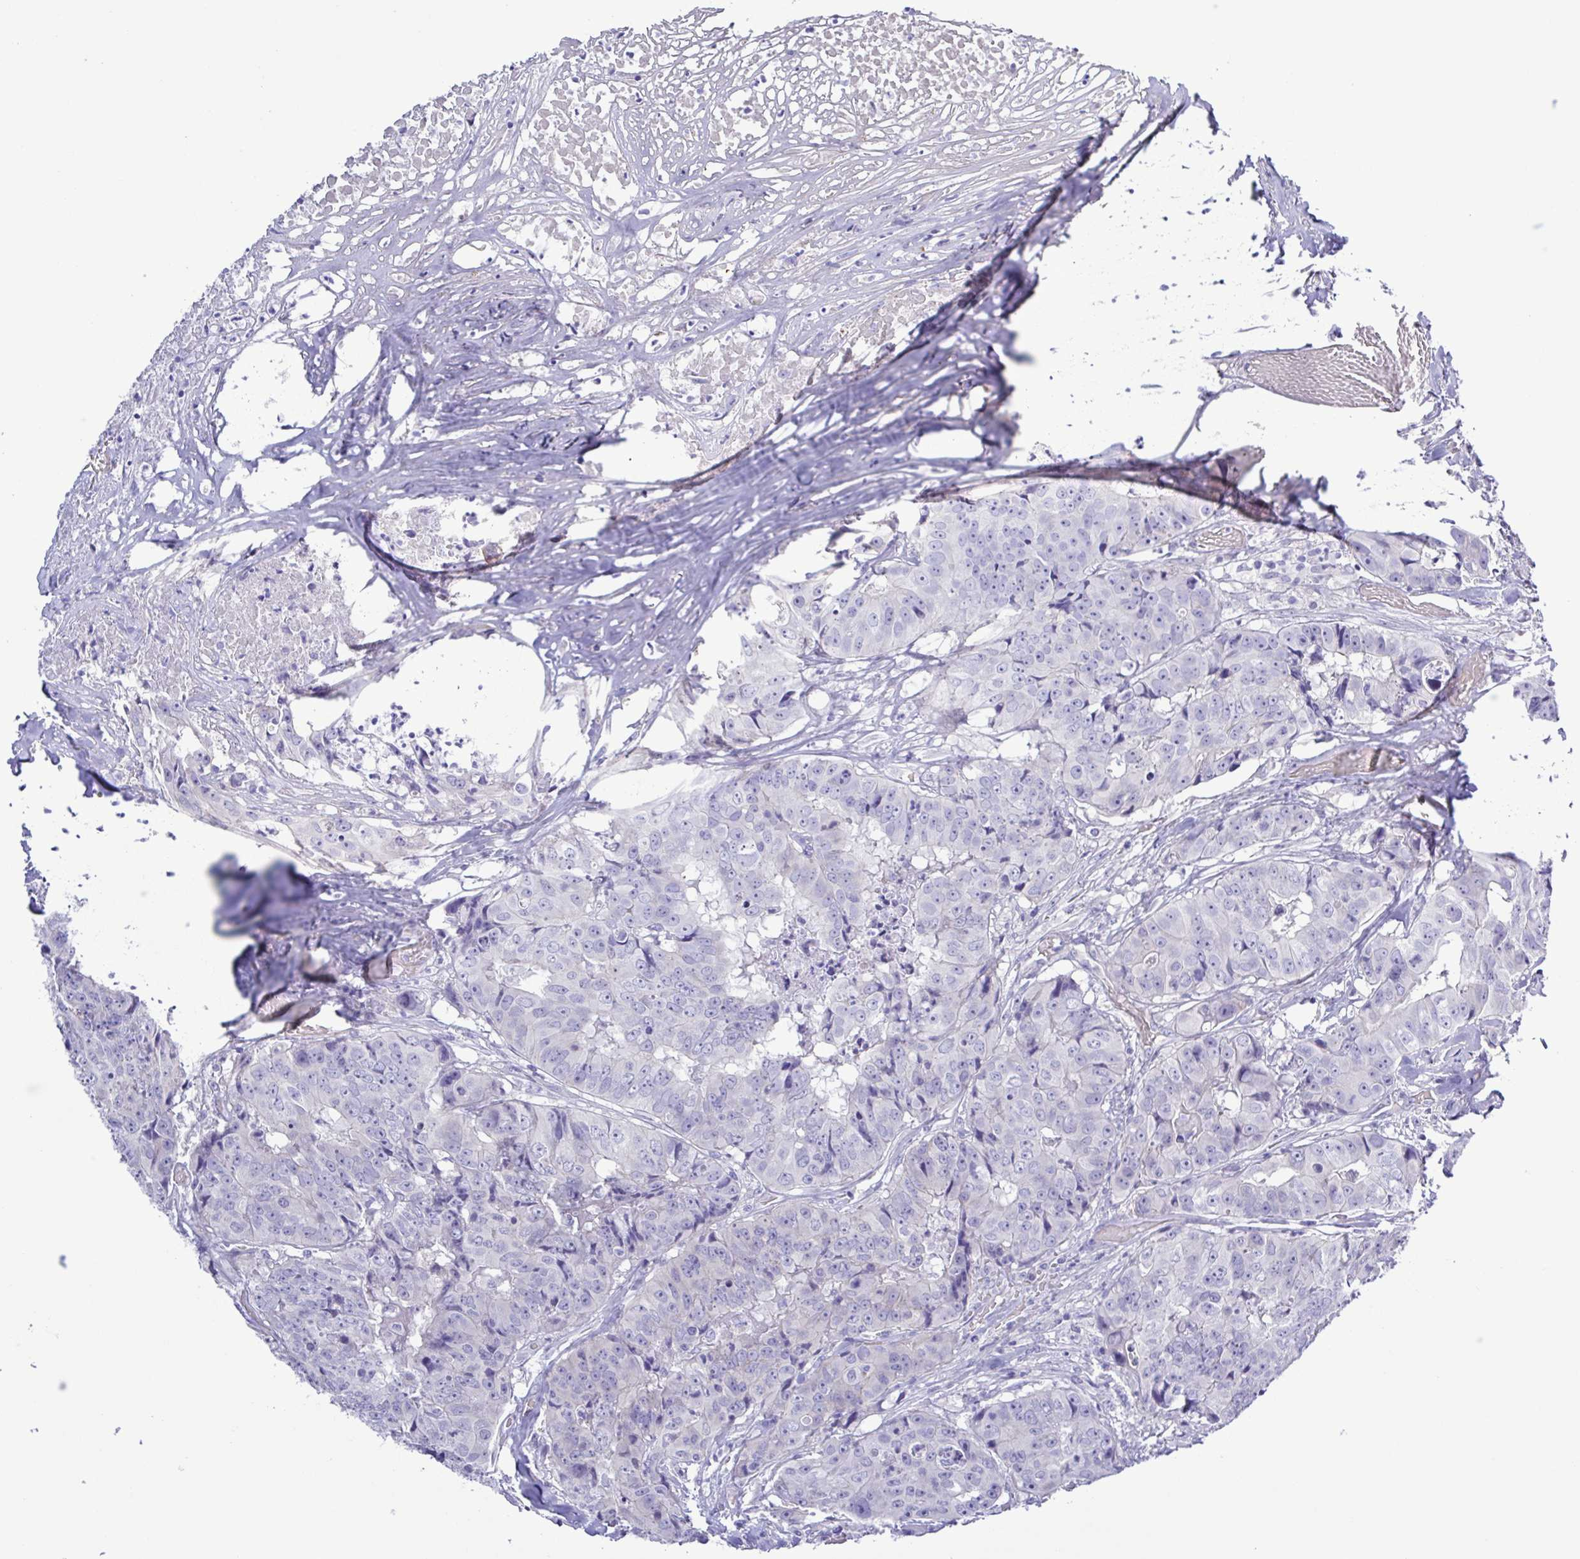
{"staining": {"intensity": "negative", "quantity": "none", "location": "none"}, "tissue": "colorectal cancer", "cell_type": "Tumor cells", "image_type": "cancer", "snomed": [{"axis": "morphology", "description": "Adenocarcinoma, NOS"}, {"axis": "topography", "description": "Rectum"}], "caption": "This is a photomicrograph of immunohistochemistry staining of adenocarcinoma (colorectal), which shows no staining in tumor cells.", "gene": "CYP11A1", "patient": {"sex": "female", "age": 62}}